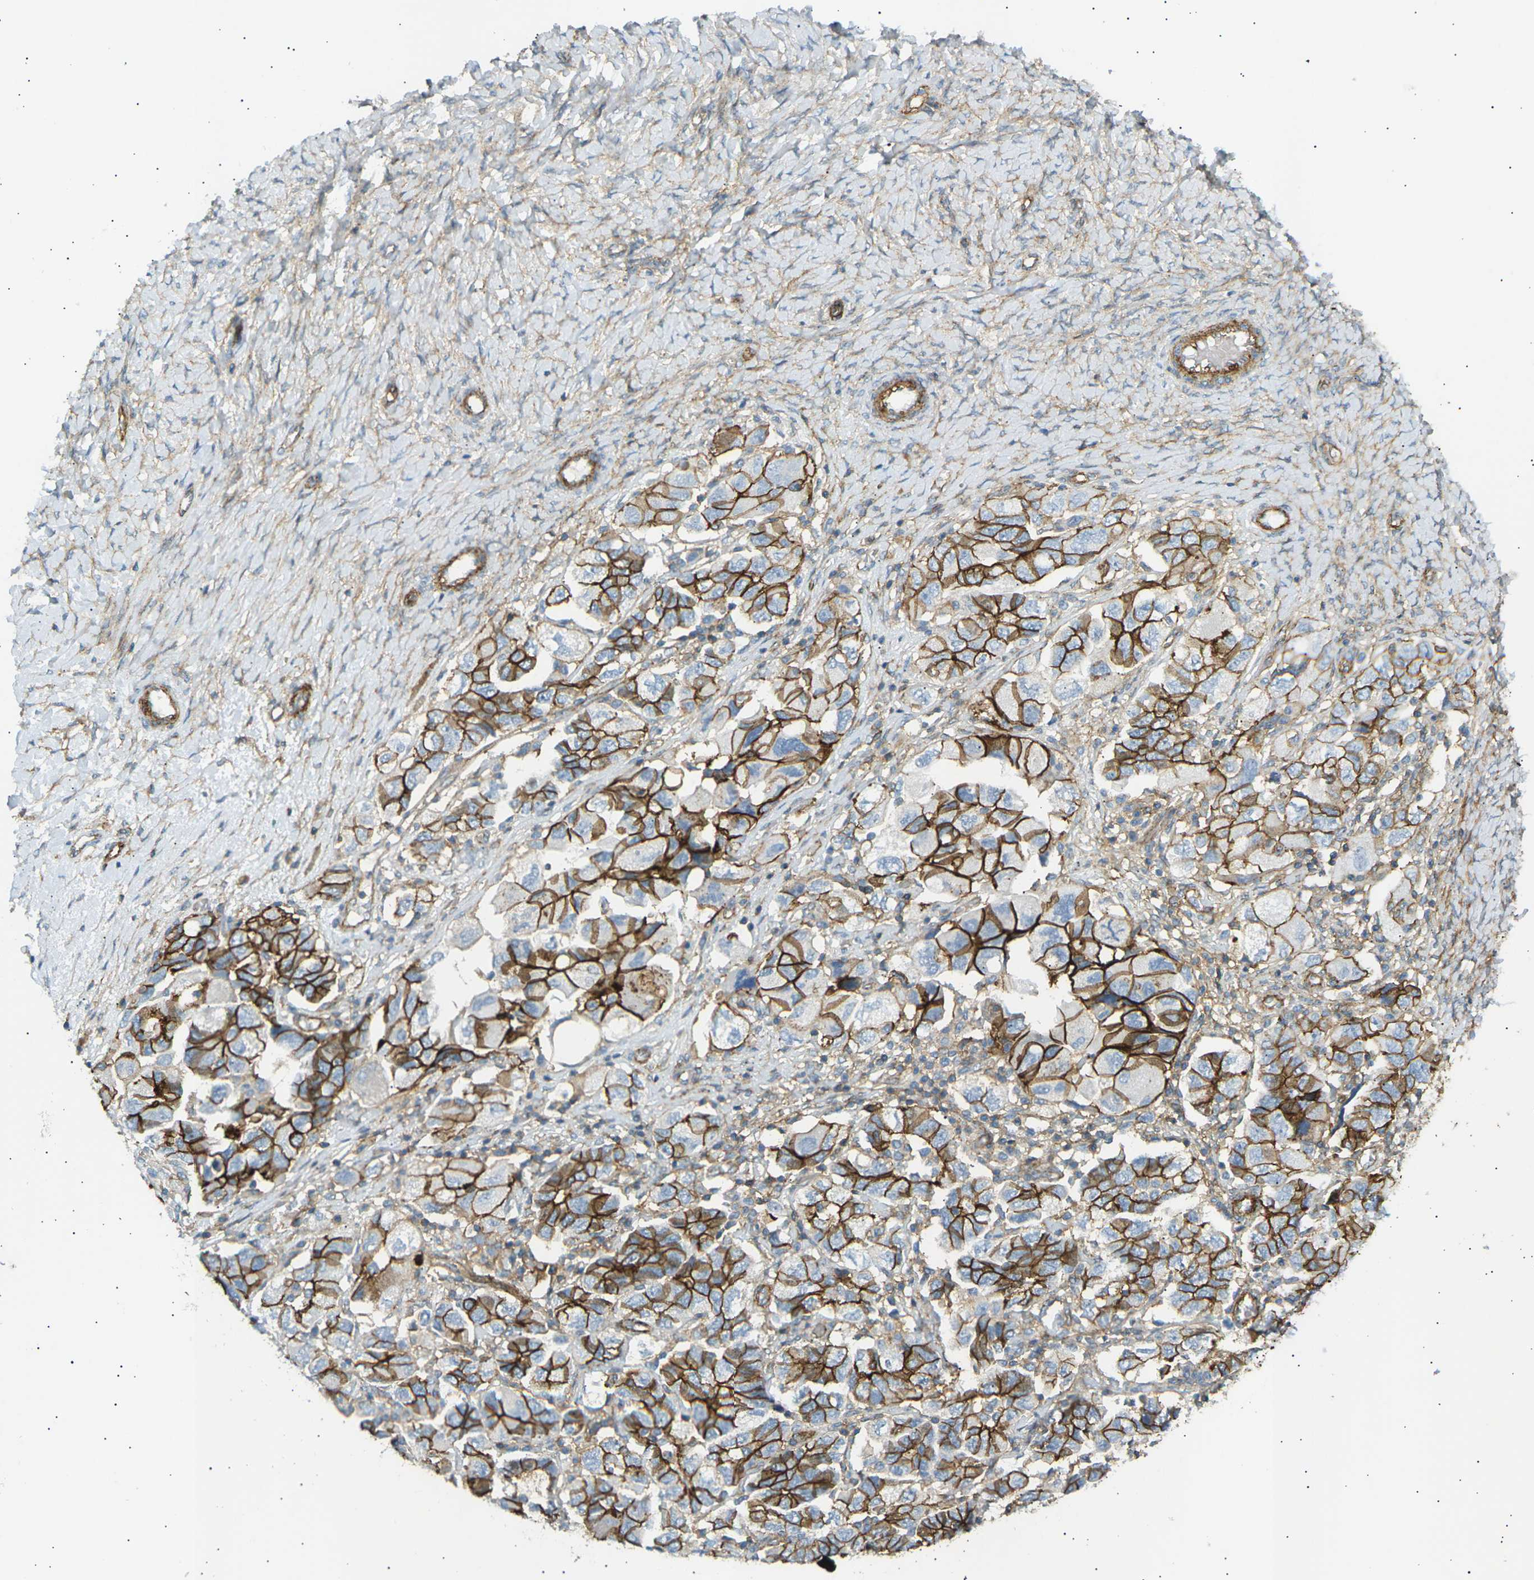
{"staining": {"intensity": "strong", "quantity": ">75%", "location": "cytoplasmic/membranous"}, "tissue": "ovarian cancer", "cell_type": "Tumor cells", "image_type": "cancer", "snomed": [{"axis": "morphology", "description": "Carcinoma, NOS"}, {"axis": "morphology", "description": "Cystadenocarcinoma, serous, NOS"}, {"axis": "topography", "description": "Ovary"}], "caption": "This micrograph exhibits ovarian cancer (serous cystadenocarcinoma) stained with immunohistochemistry to label a protein in brown. The cytoplasmic/membranous of tumor cells show strong positivity for the protein. Nuclei are counter-stained blue.", "gene": "ATP2B4", "patient": {"sex": "female", "age": 69}}